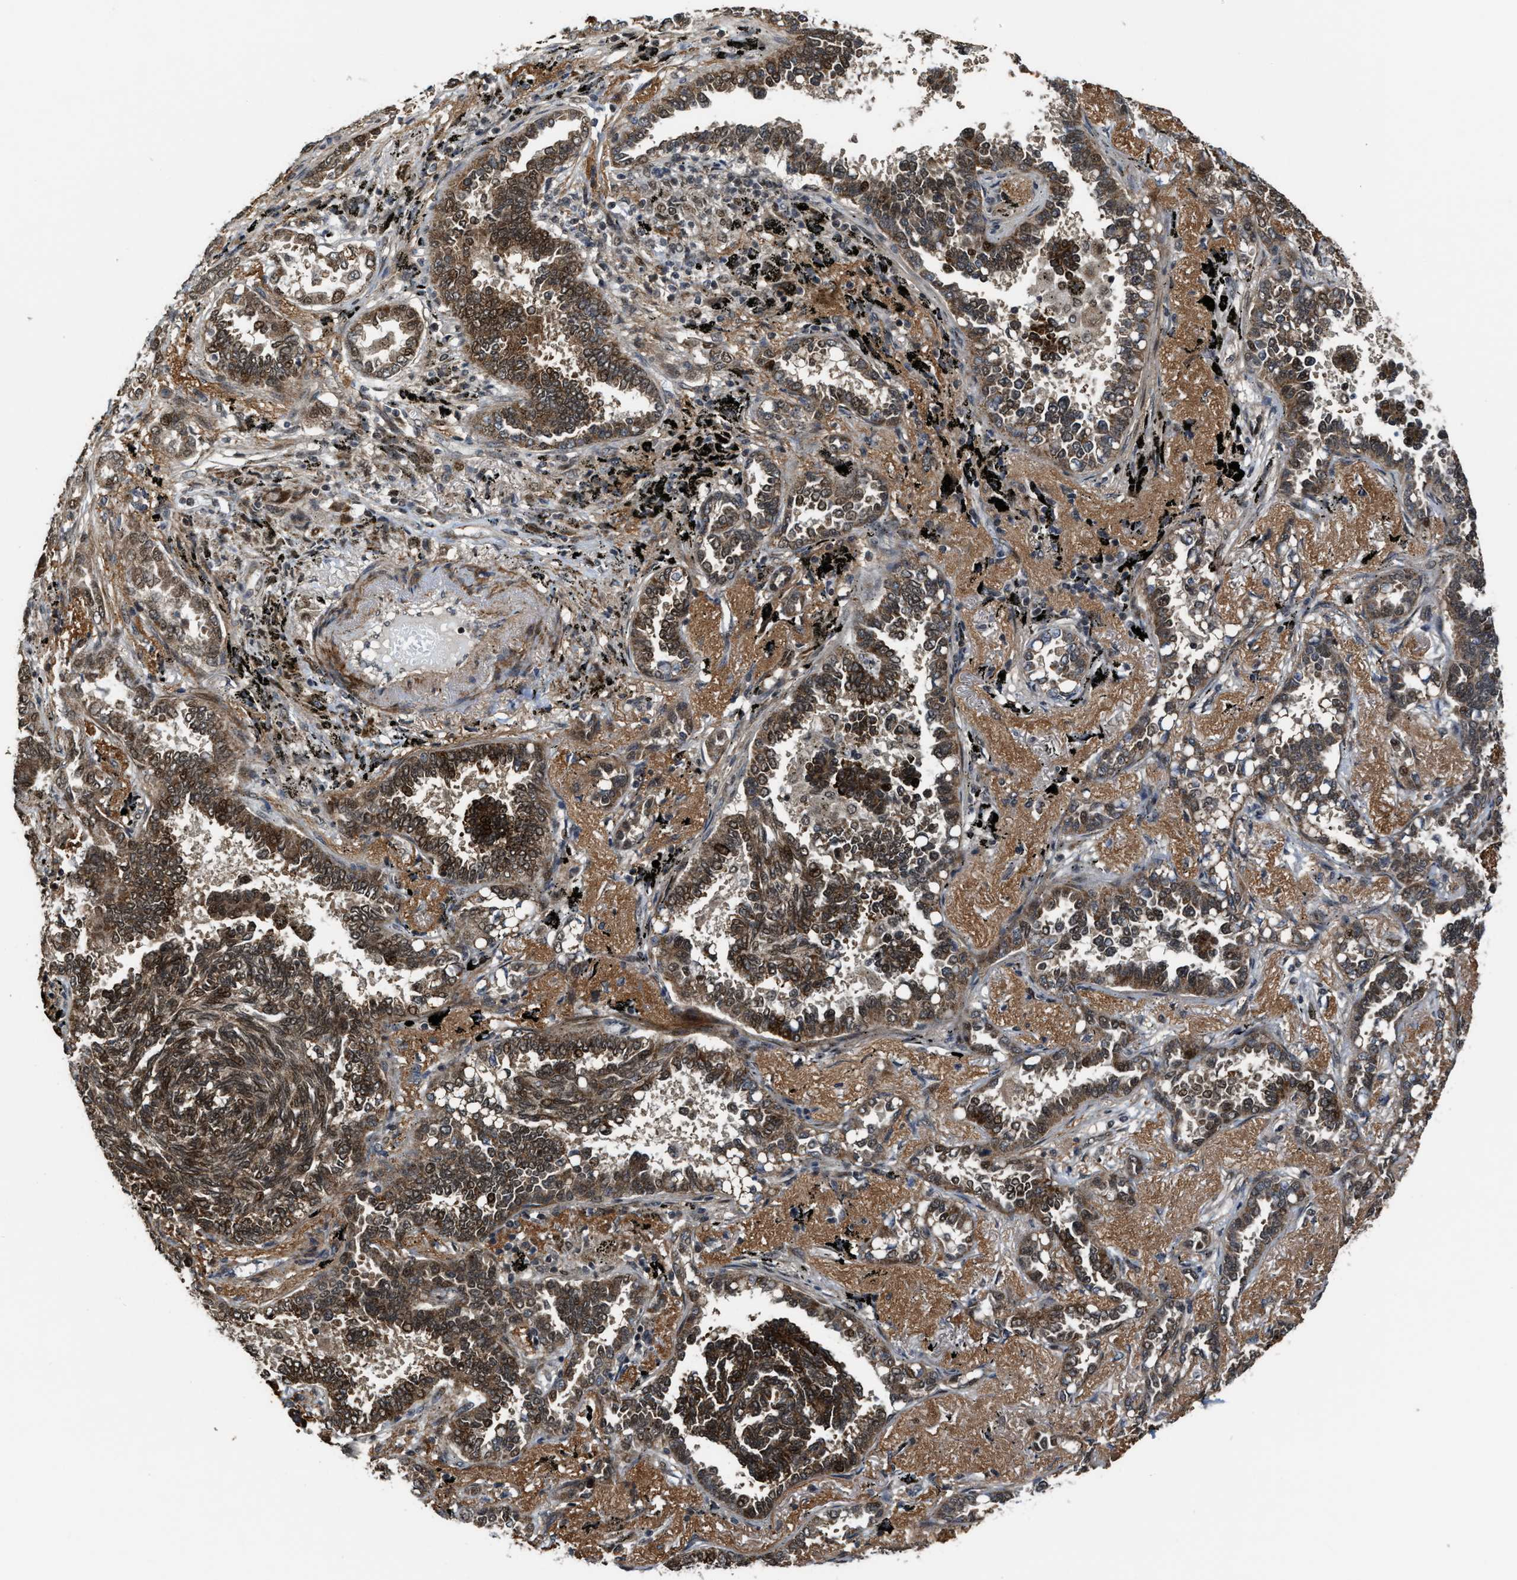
{"staining": {"intensity": "moderate", "quantity": ">75%", "location": "cytoplasmic/membranous"}, "tissue": "lung cancer", "cell_type": "Tumor cells", "image_type": "cancer", "snomed": [{"axis": "morphology", "description": "Adenocarcinoma, NOS"}, {"axis": "topography", "description": "Lung"}], "caption": "Immunohistochemistry image of neoplastic tissue: human lung cancer (adenocarcinoma) stained using IHC reveals medium levels of moderate protein expression localized specifically in the cytoplasmic/membranous of tumor cells, appearing as a cytoplasmic/membranous brown color.", "gene": "ZNF250", "patient": {"sex": "male", "age": 59}}